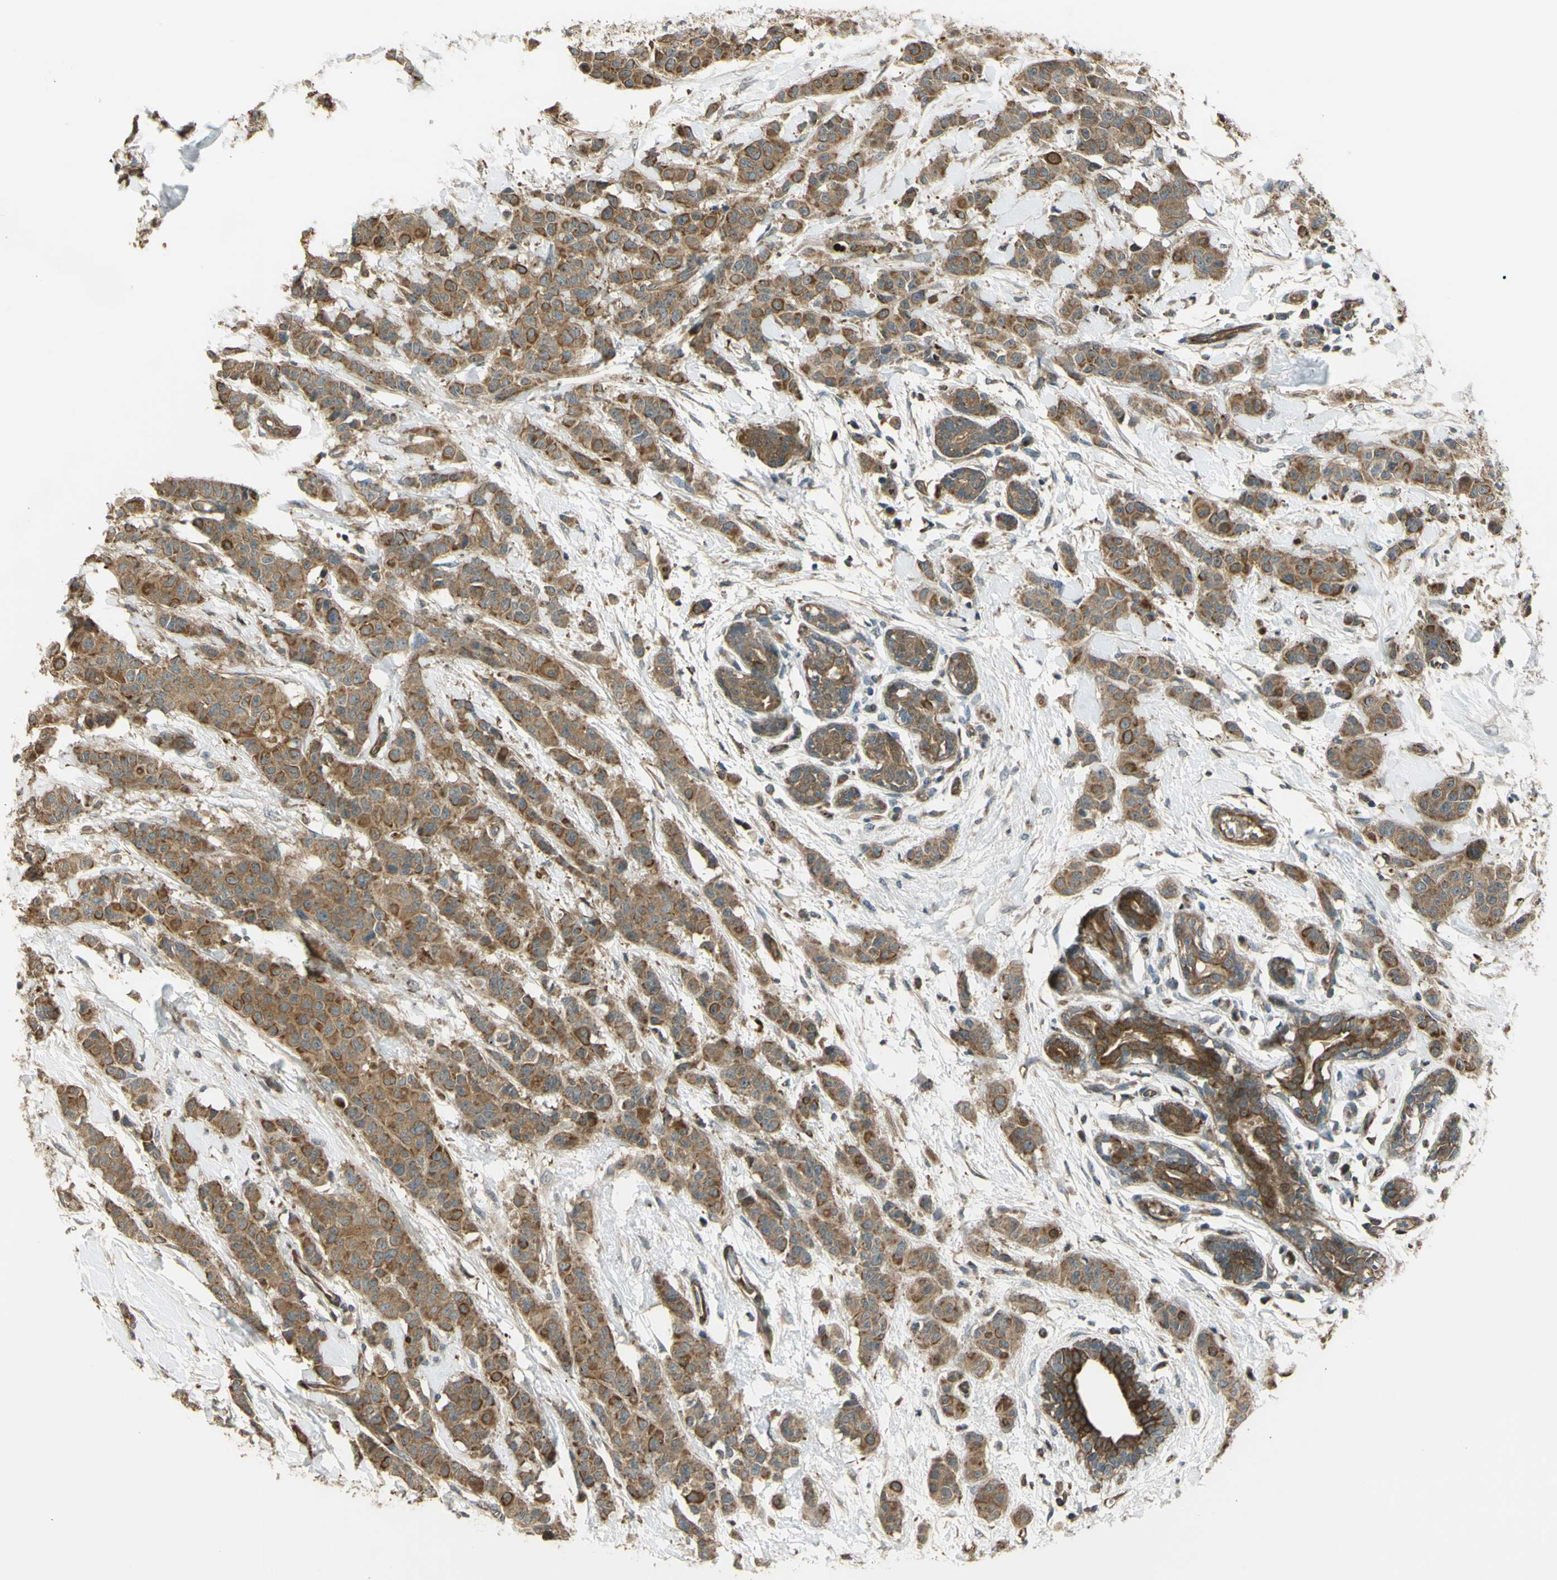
{"staining": {"intensity": "moderate", "quantity": ">75%", "location": "cytoplasmic/membranous"}, "tissue": "breast cancer", "cell_type": "Tumor cells", "image_type": "cancer", "snomed": [{"axis": "morphology", "description": "Normal tissue, NOS"}, {"axis": "morphology", "description": "Duct carcinoma"}, {"axis": "topography", "description": "Breast"}], "caption": "The immunohistochemical stain shows moderate cytoplasmic/membranous staining in tumor cells of intraductal carcinoma (breast) tissue. (IHC, brightfield microscopy, high magnification).", "gene": "FLII", "patient": {"sex": "female", "age": 40}}